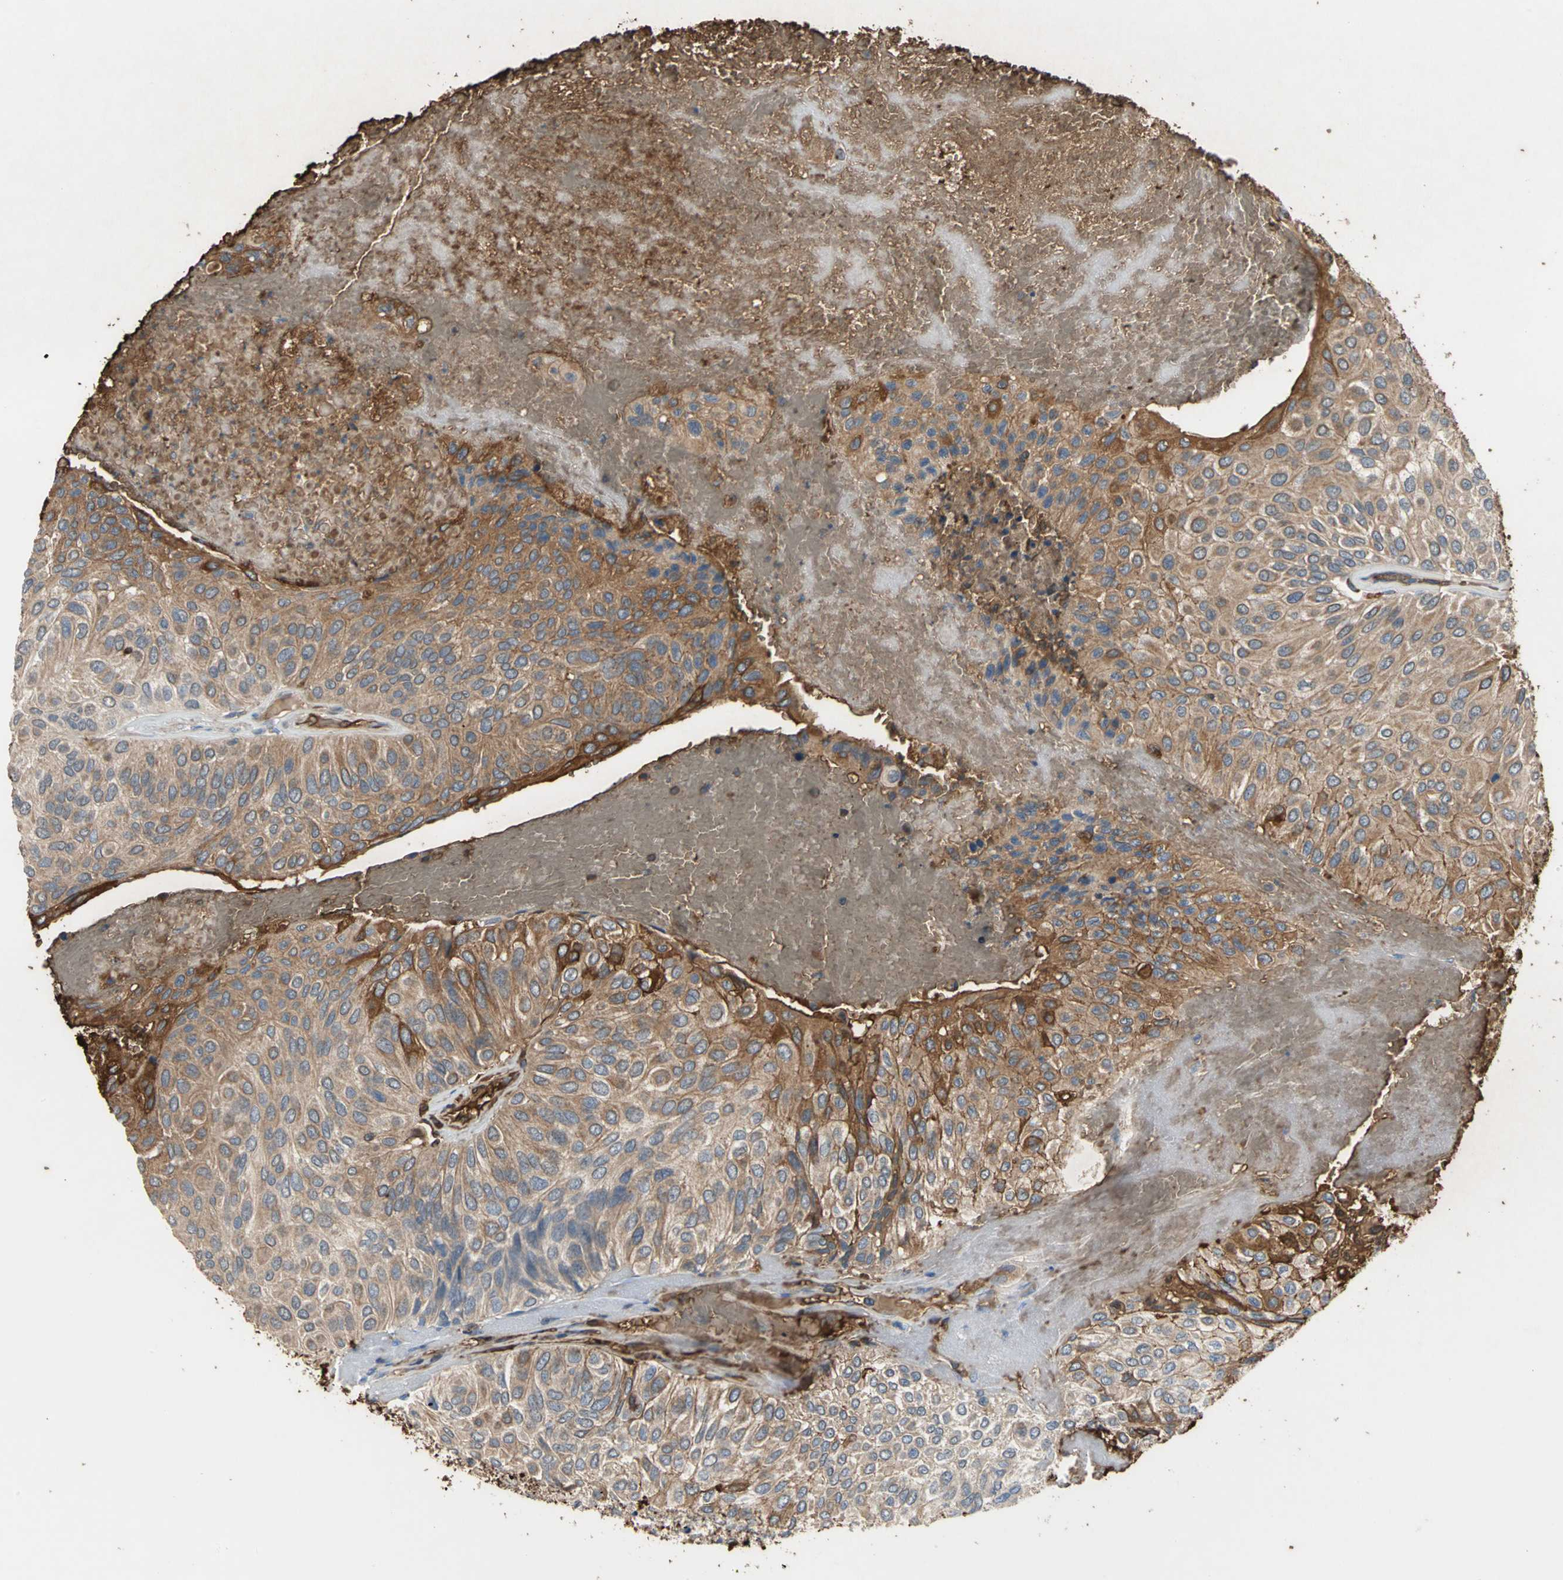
{"staining": {"intensity": "strong", "quantity": ">75%", "location": "cytoplasmic/membranous"}, "tissue": "urothelial cancer", "cell_type": "Tumor cells", "image_type": "cancer", "snomed": [{"axis": "morphology", "description": "Urothelial carcinoma, High grade"}, {"axis": "topography", "description": "Urinary bladder"}], "caption": "IHC of human urothelial cancer shows high levels of strong cytoplasmic/membranous expression in approximately >75% of tumor cells.", "gene": "TREM1", "patient": {"sex": "male", "age": 66}}